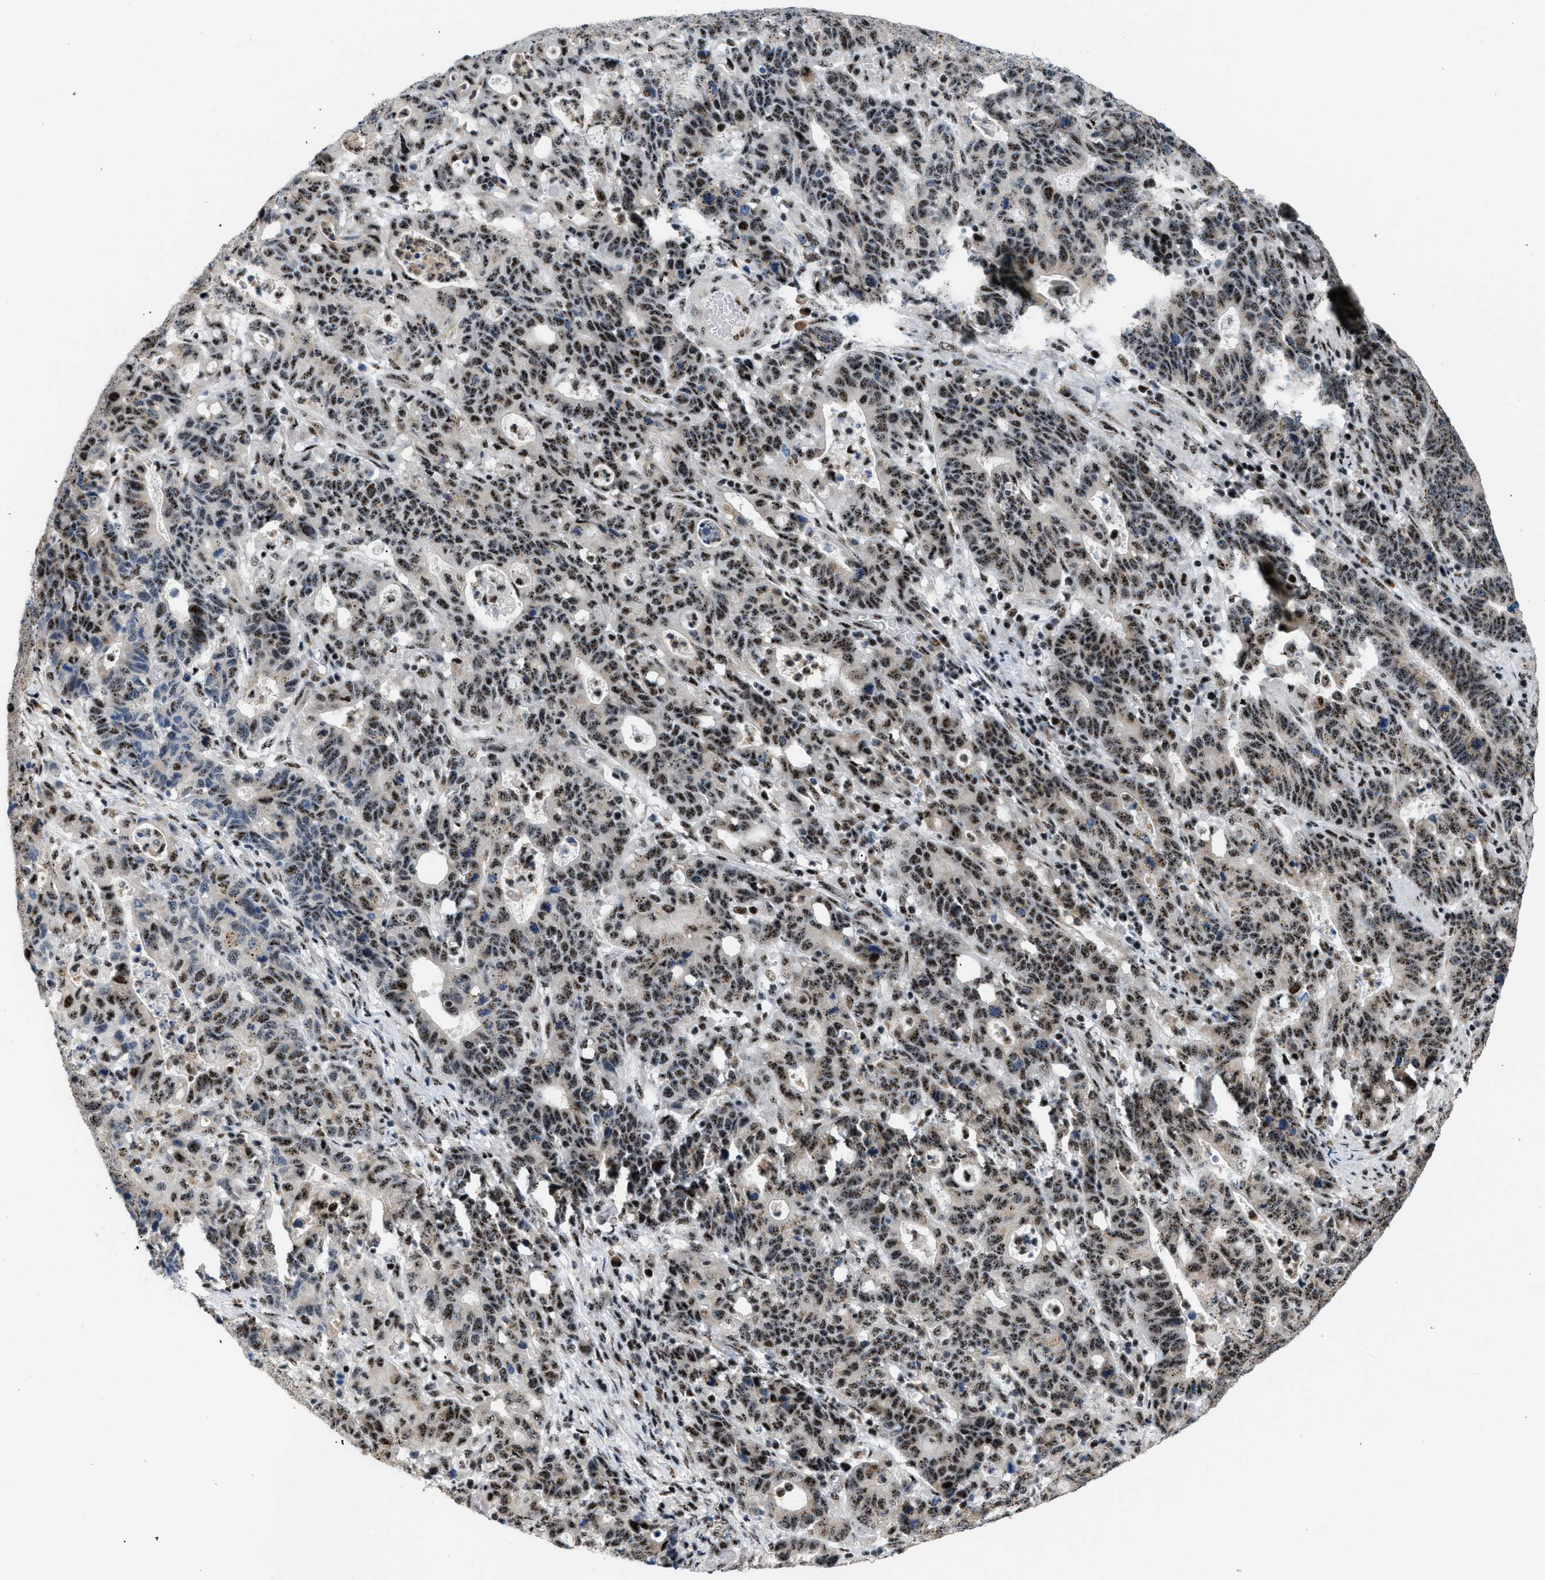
{"staining": {"intensity": "strong", "quantity": ">75%", "location": "nuclear"}, "tissue": "stomach cancer", "cell_type": "Tumor cells", "image_type": "cancer", "snomed": [{"axis": "morphology", "description": "Adenocarcinoma, NOS"}, {"axis": "topography", "description": "Stomach, upper"}], "caption": "This histopathology image reveals adenocarcinoma (stomach) stained with IHC to label a protein in brown. The nuclear of tumor cells show strong positivity for the protein. Nuclei are counter-stained blue.", "gene": "CDR2", "patient": {"sex": "male", "age": 69}}